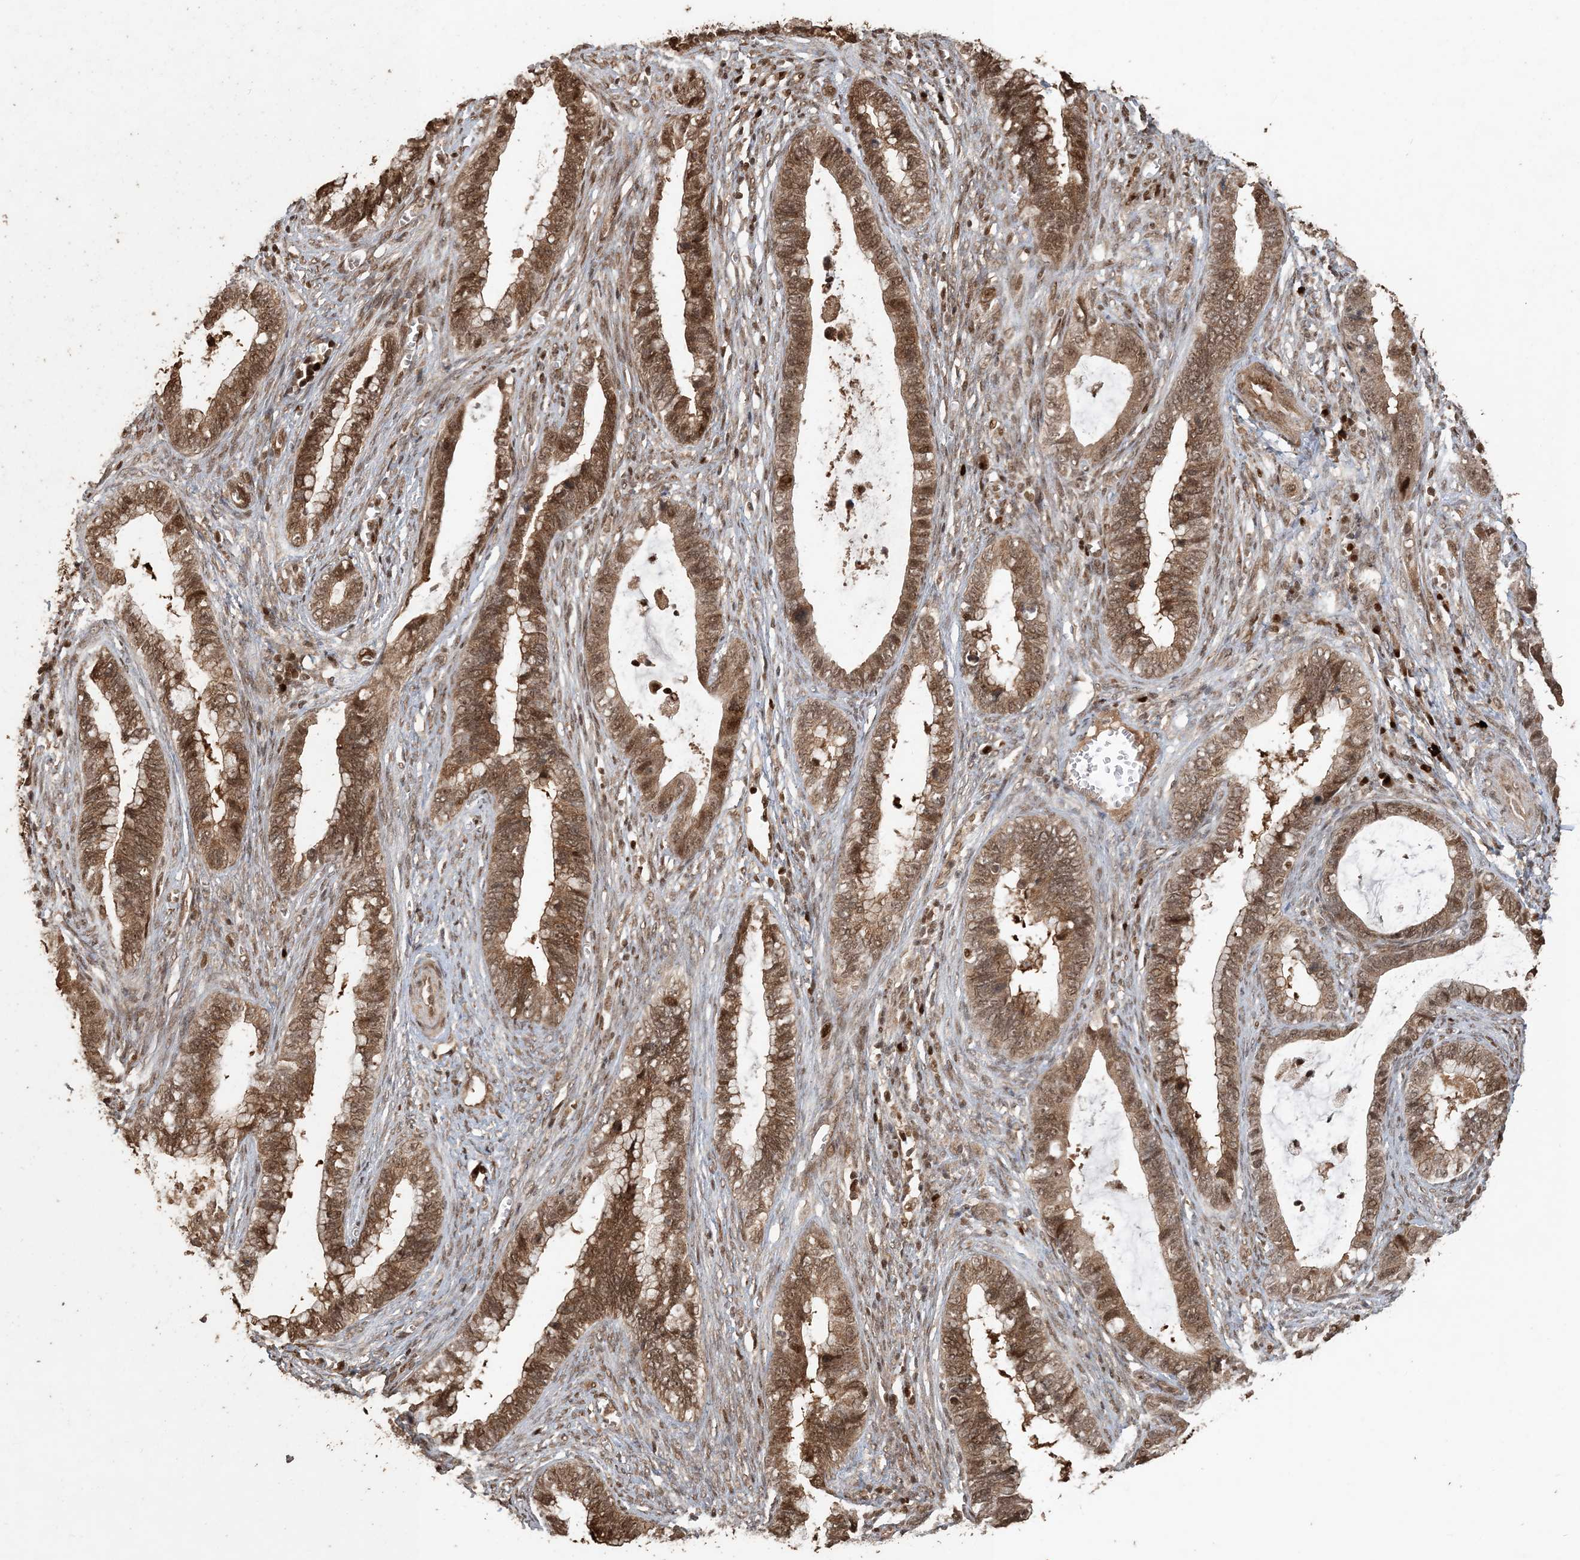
{"staining": {"intensity": "moderate", "quantity": ">75%", "location": "cytoplasmic/membranous,nuclear"}, "tissue": "cervical cancer", "cell_type": "Tumor cells", "image_type": "cancer", "snomed": [{"axis": "morphology", "description": "Adenocarcinoma, NOS"}, {"axis": "topography", "description": "Cervix"}], "caption": "Protein expression analysis of human cervical adenocarcinoma reveals moderate cytoplasmic/membranous and nuclear expression in about >75% of tumor cells. (DAB IHC with brightfield microscopy, high magnification).", "gene": "ATP13A2", "patient": {"sex": "female", "age": 44}}